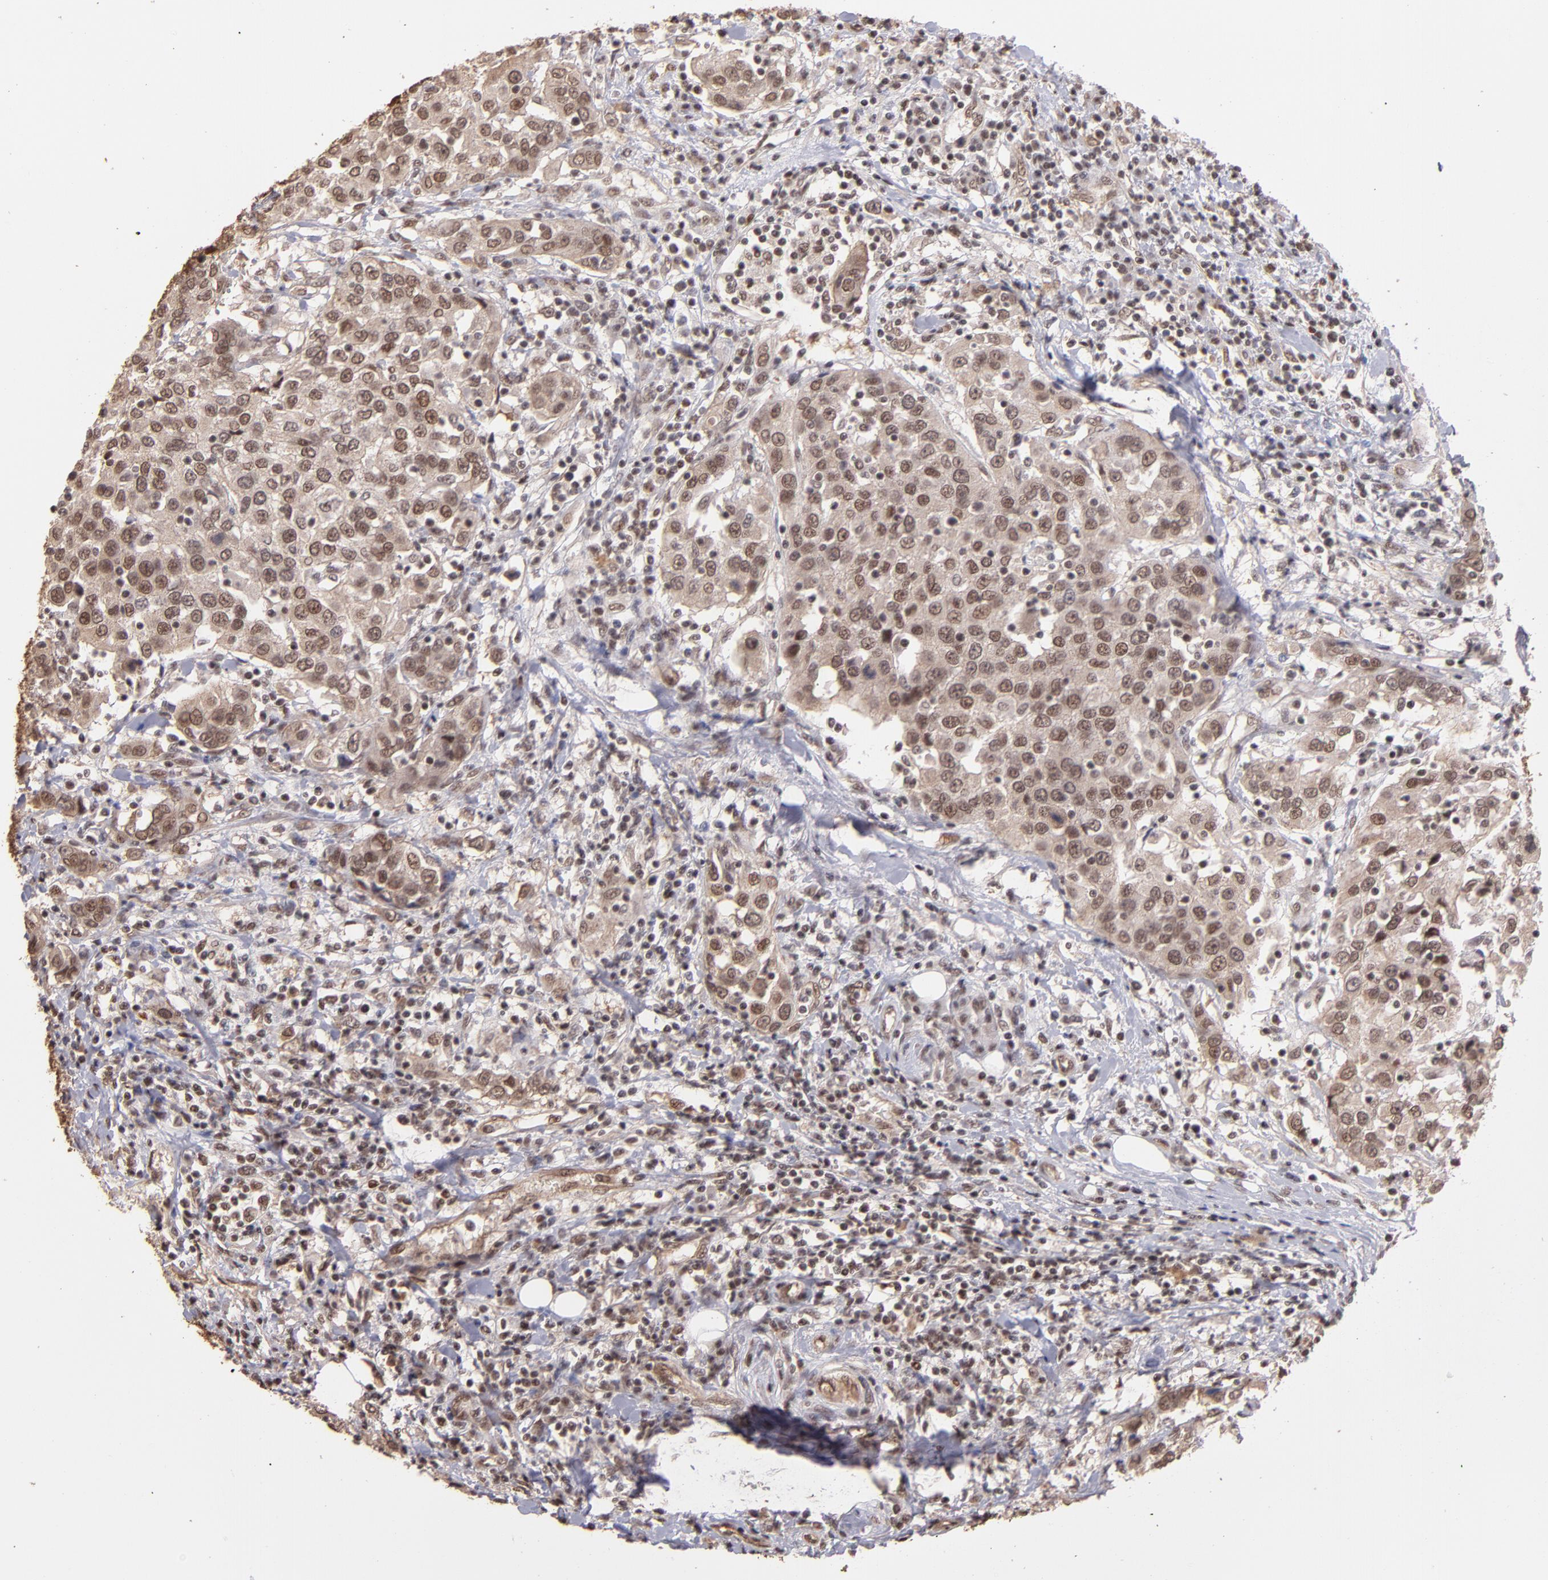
{"staining": {"intensity": "weak", "quantity": ">75%", "location": "nuclear"}, "tissue": "urothelial cancer", "cell_type": "Tumor cells", "image_type": "cancer", "snomed": [{"axis": "morphology", "description": "Urothelial carcinoma, High grade"}, {"axis": "topography", "description": "Urinary bladder"}], "caption": "Urothelial carcinoma (high-grade) stained with a brown dye exhibits weak nuclear positive positivity in about >75% of tumor cells.", "gene": "TERF2", "patient": {"sex": "female", "age": 80}}